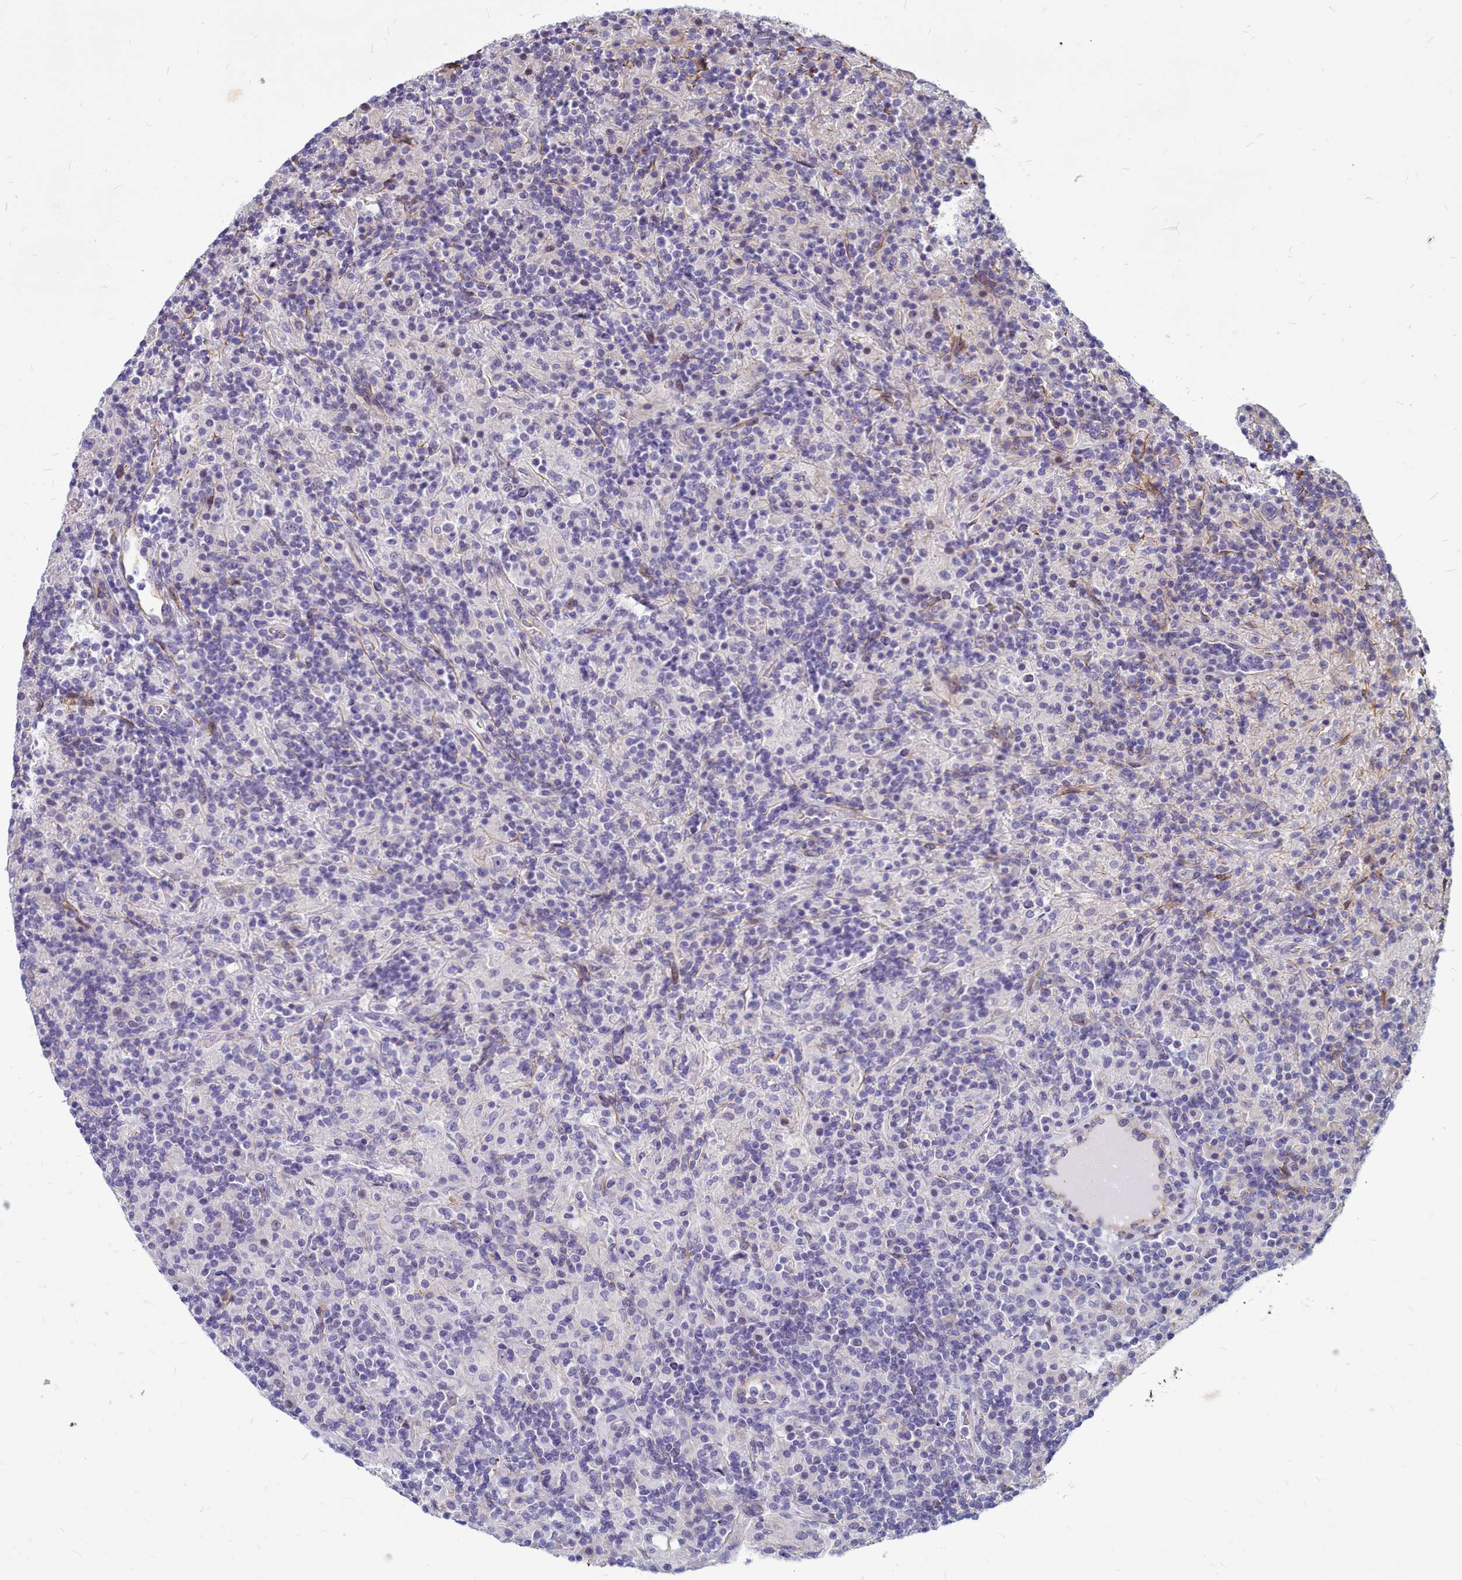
{"staining": {"intensity": "negative", "quantity": "none", "location": "none"}, "tissue": "lymphoma", "cell_type": "Tumor cells", "image_type": "cancer", "snomed": [{"axis": "morphology", "description": "Hodgkin's disease, NOS"}, {"axis": "topography", "description": "Lymph node"}], "caption": "Tumor cells show no significant positivity in lymphoma.", "gene": "TTC5", "patient": {"sex": "male", "age": 70}}